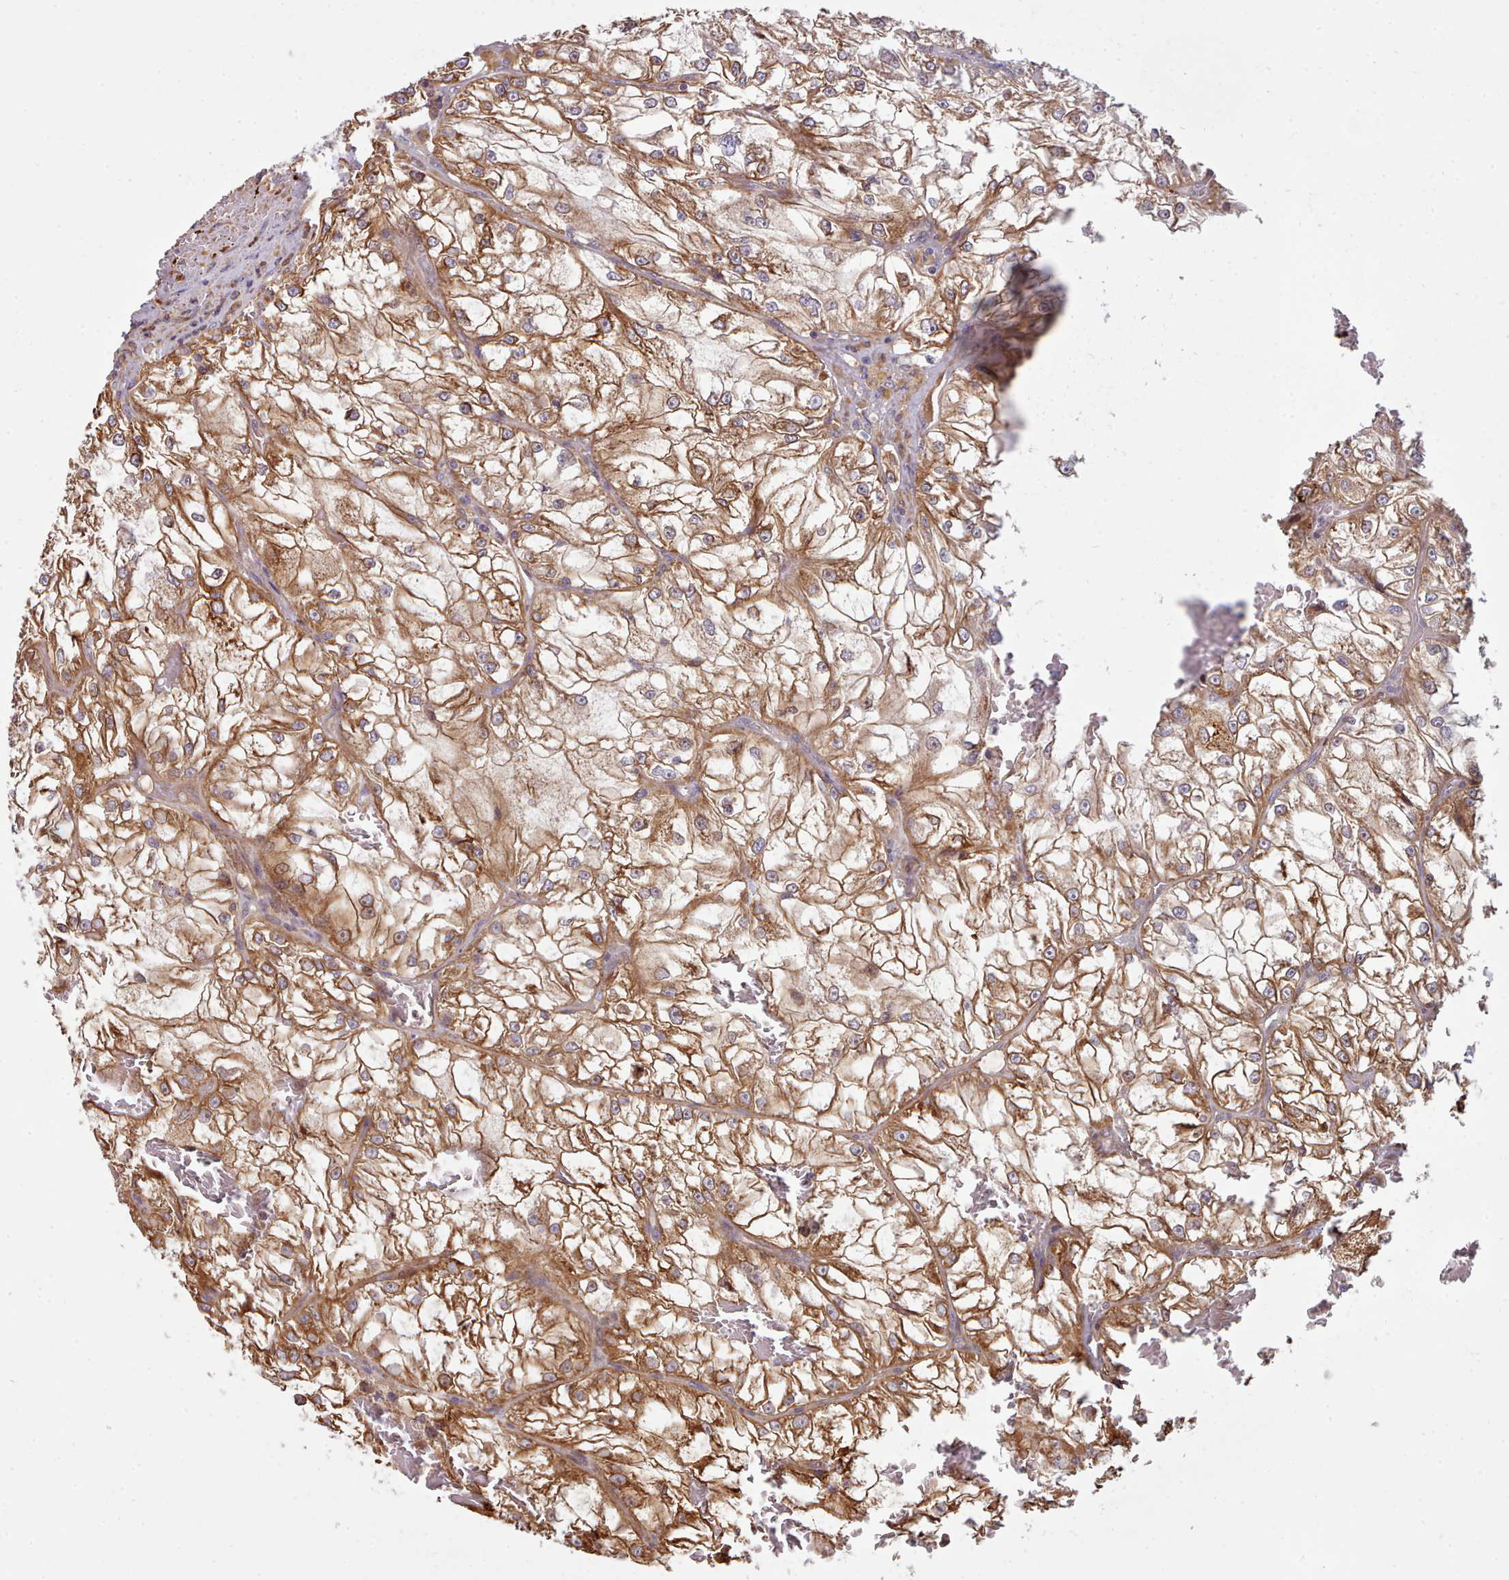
{"staining": {"intensity": "moderate", "quantity": ">75%", "location": "cytoplasmic/membranous"}, "tissue": "renal cancer", "cell_type": "Tumor cells", "image_type": "cancer", "snomed": [{"axis": "morphology", "description": "Adenocarcinoma, NOS"}, {"axis": "topography", "description": "Kidney"}], "caption": "Human renal adenocarcinoma stained with a brown dye reveals moderate cytoplasmic/membranous positive staining in approximately >75% of tumor cells.", "gene": "TRIM26", "patient": {"sex": "female", "age": 72}}